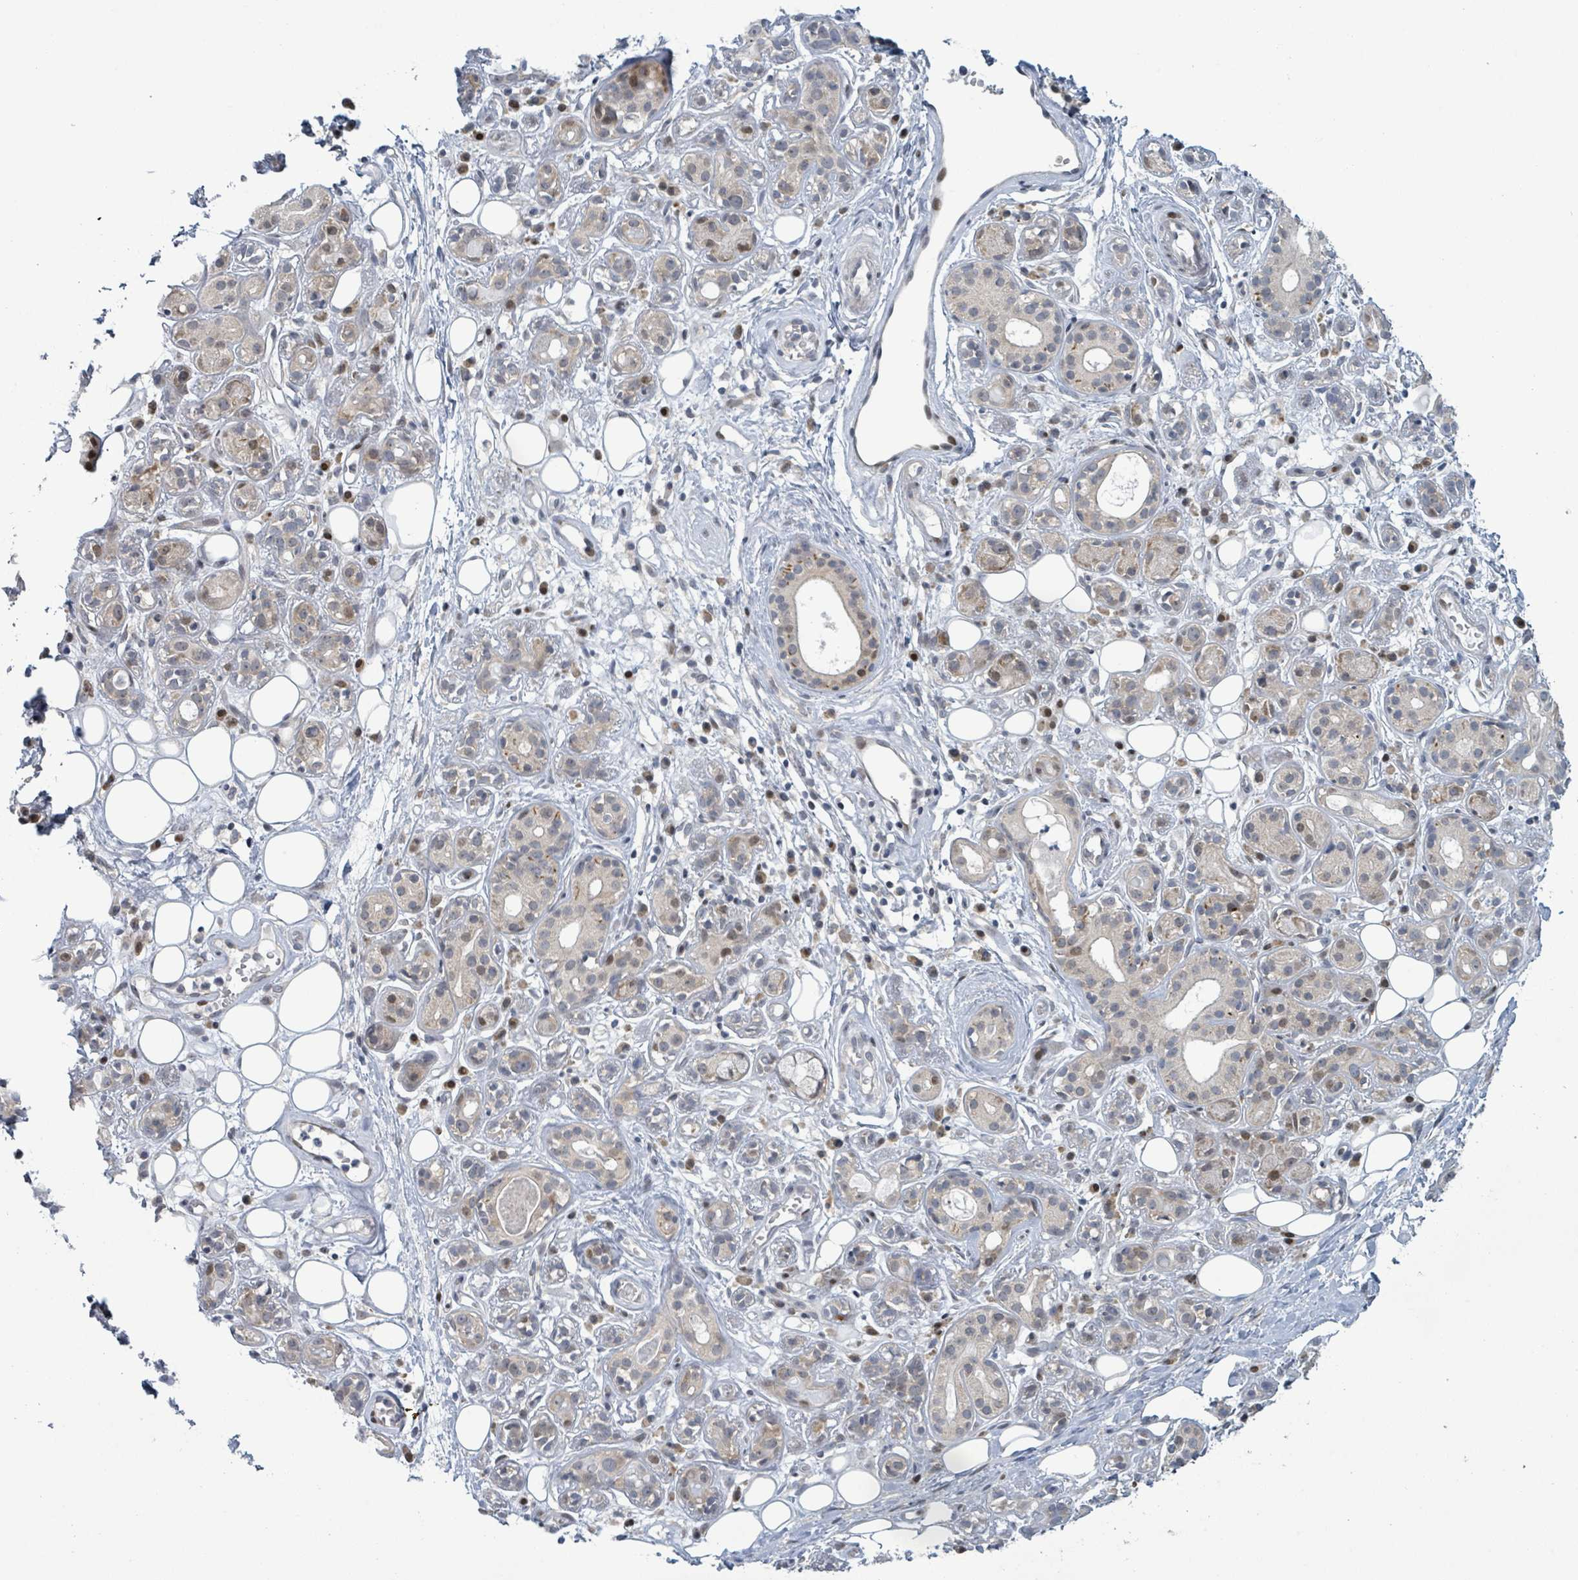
{"staining": {"intensity": "moderate", "quantity": "25%-75%", "location": "cytoplasmic/membranous"}, "tissue": "salivary gland", "cell_type": "Glandular cells", "image_type": "normal", "snomed": [{"axis": "morphology", "description": "Normal tissue, NOS"}, {"axis": "topography", "description": "Salivary gland"}], "caption": "Moderate cytoplasmic/membranous positivity for a protein is appreciated in approximately 25%-75% of glandular cells of normal salivary gland using immunohistochemistry.", "gene": "RPL32", "patient": {"sex": "male", "age": 54}}